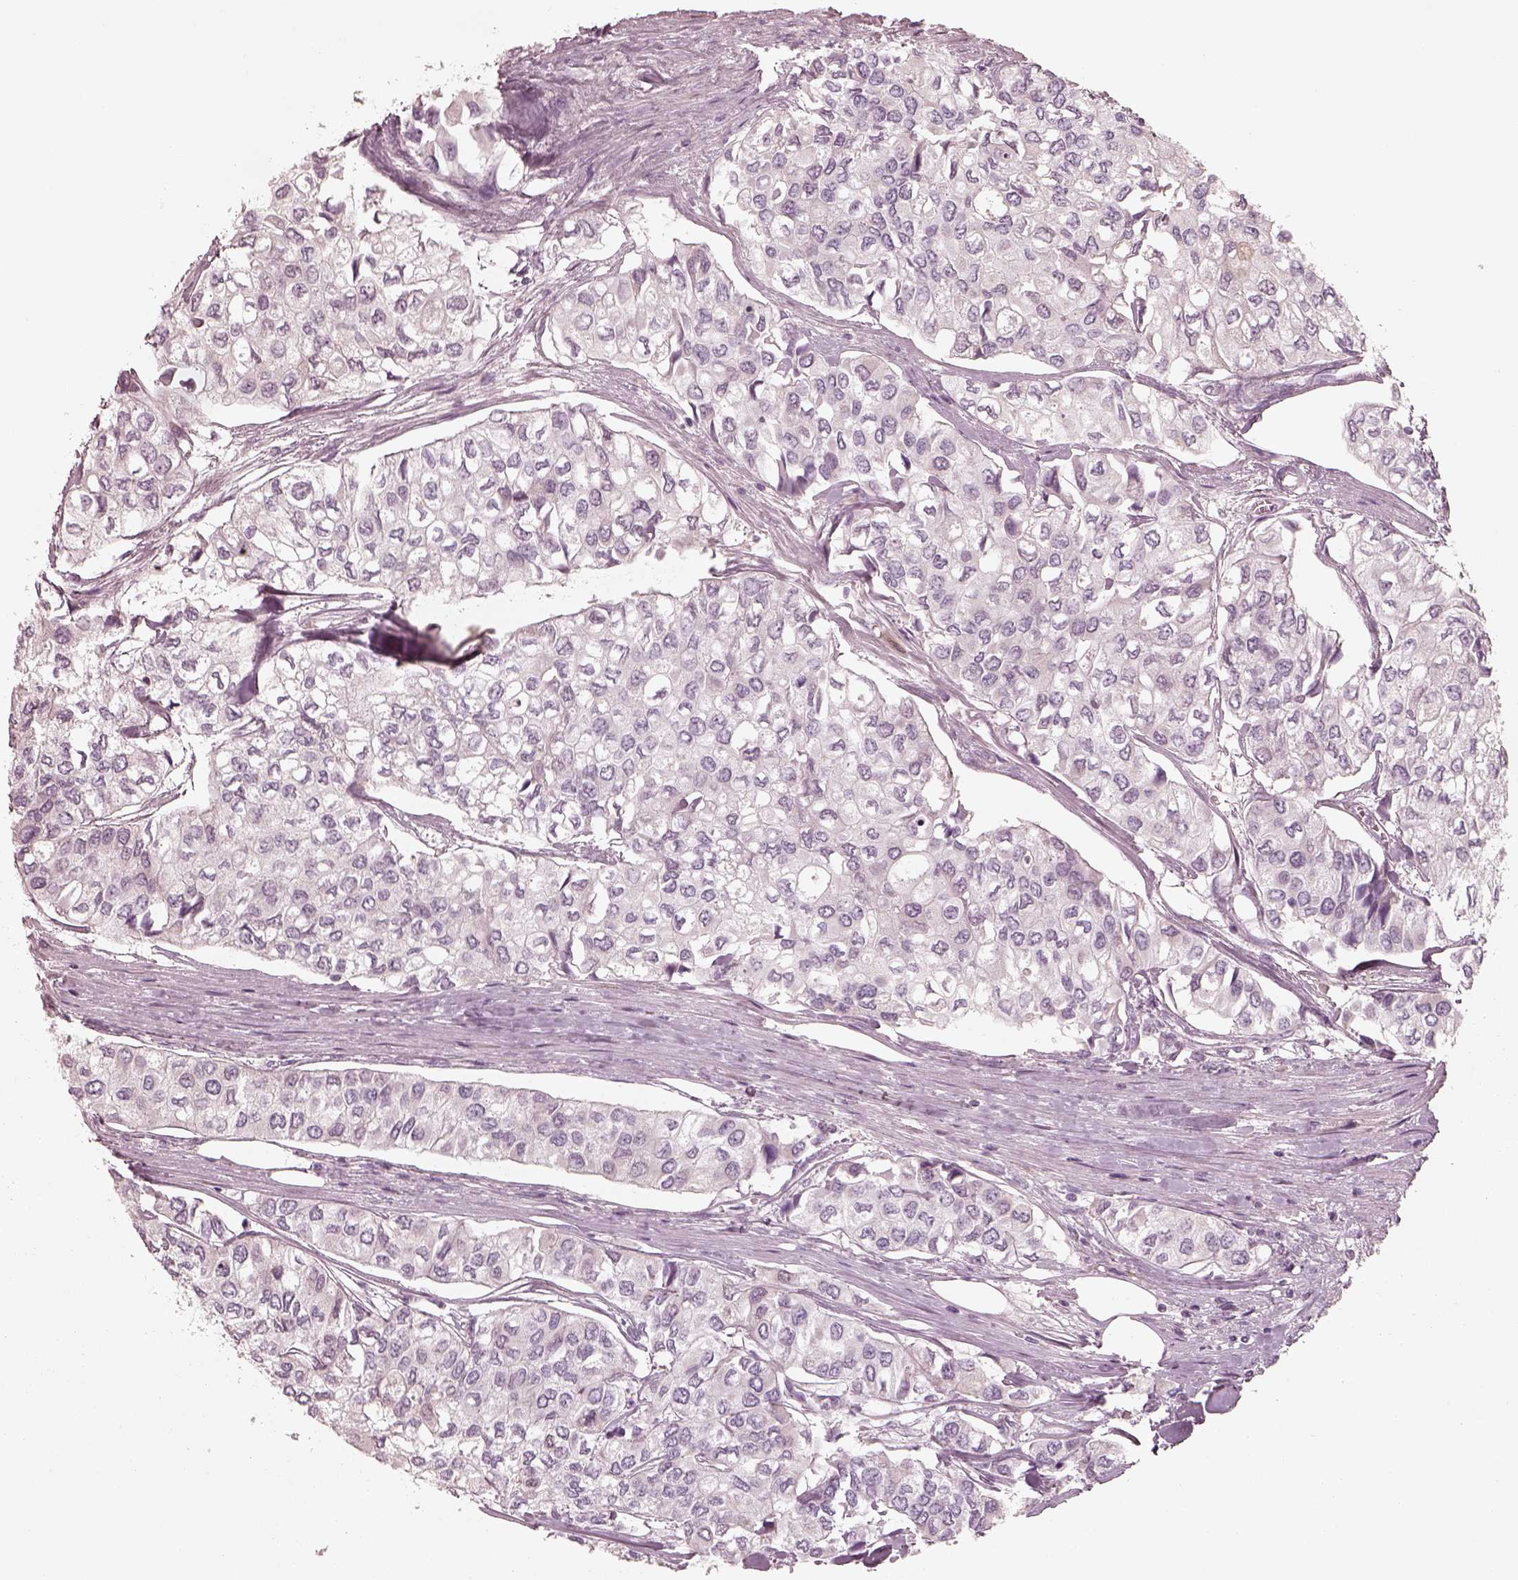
{"staining": {"intensity": "negative", "quantity": "none", "location": "none"}, "tissue": "urothelial cancer", "cell_type": "Tumor cells", "image_type": "cancer", "snomed": [{"axis": "morphology", "description": "Urothelial carcinoma, High grade"}, {"axis": "topography", "description": "Urinary bladder"}], "caption": "Tumor cells are negative for protein expression in human urothelial cancer.", "gene": "SDCBP2", "patient": {"sex": "male", "age": 73}}